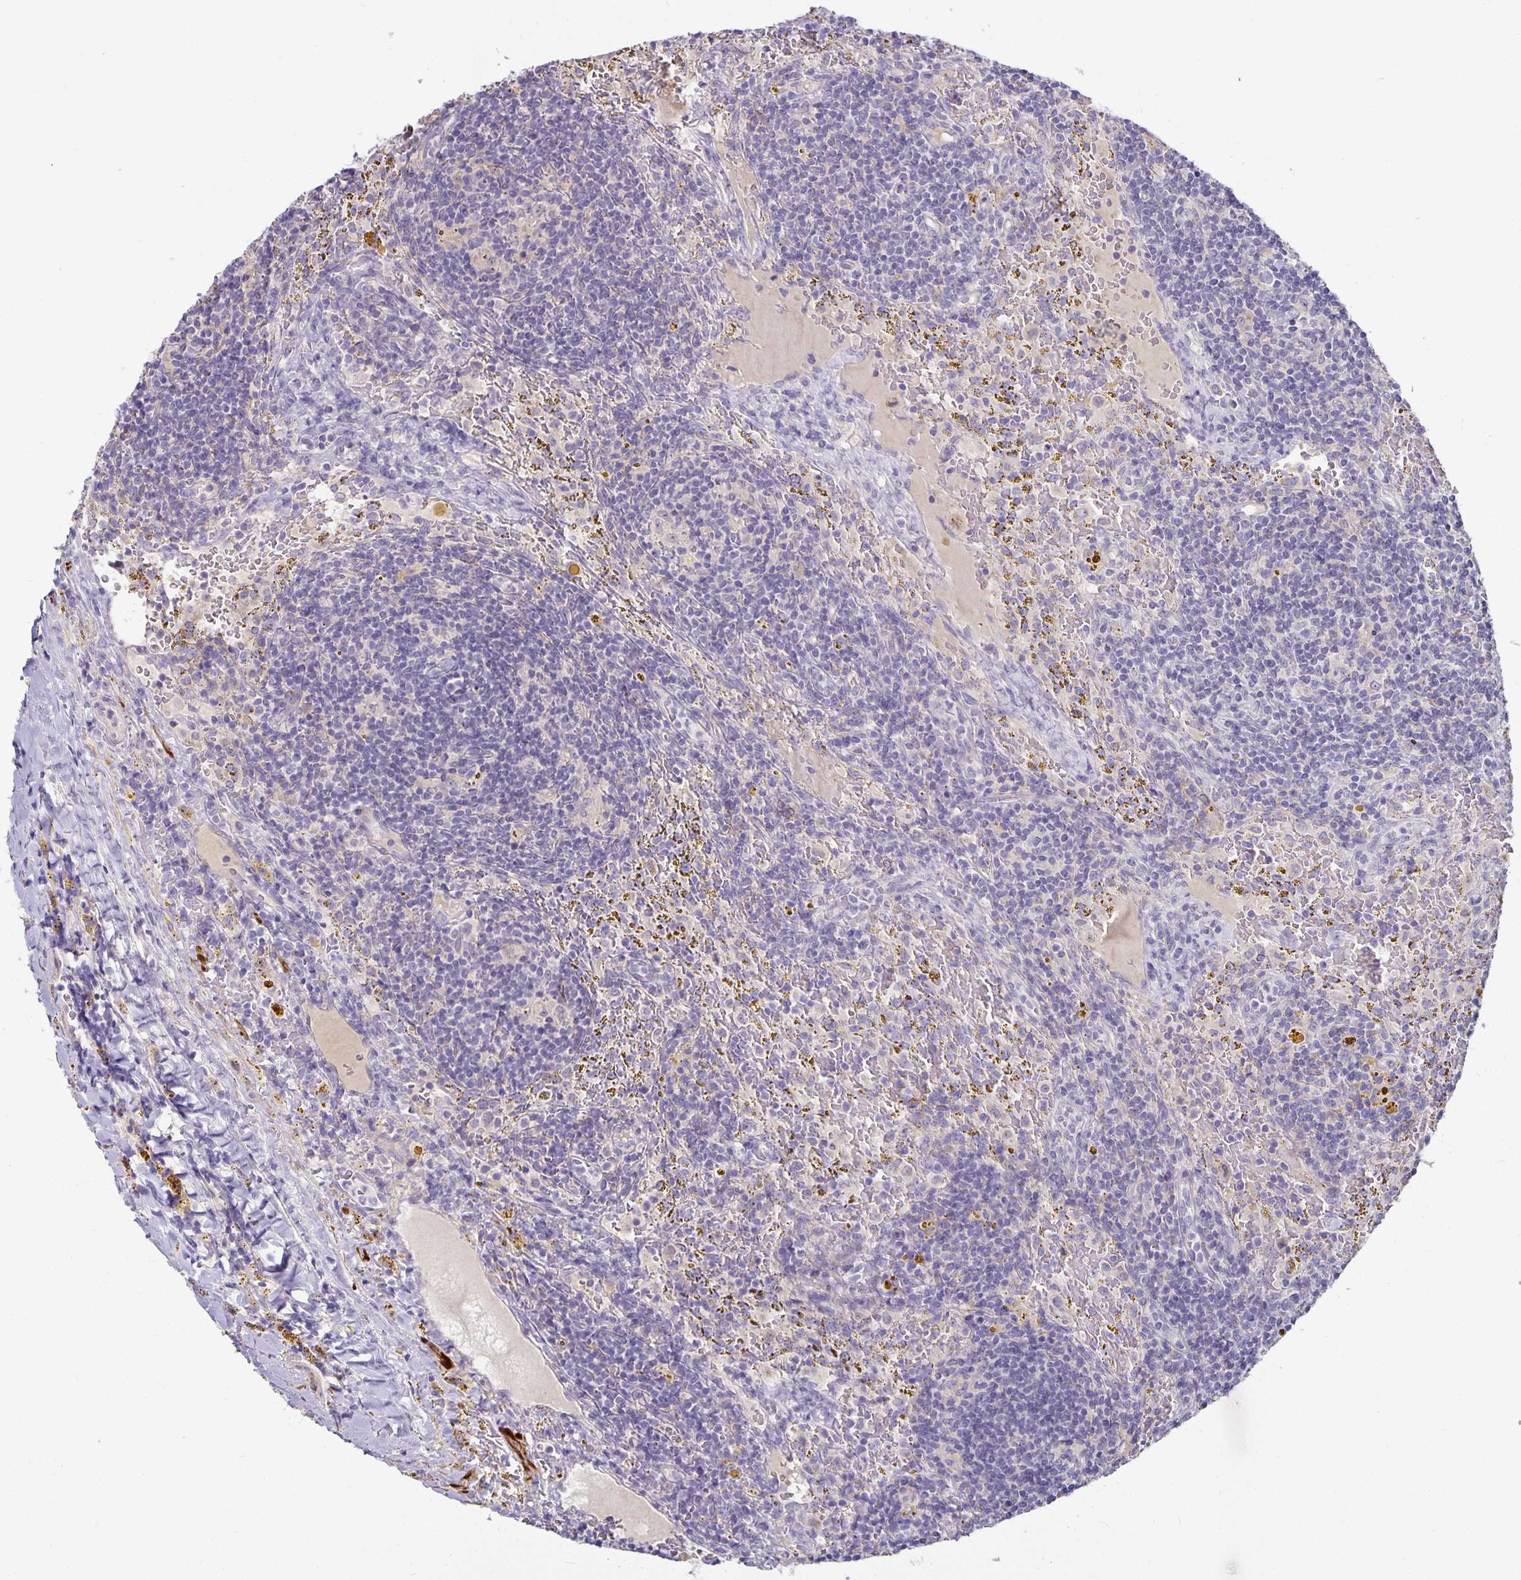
{"staining": {"intensity": "negative", "quantity": "none", "location": "none"}, "tissue": "lymphoma", "cell_type": "Tumor cells", "image_type": "cancer", "snomed": [{"axis": "morphology", "description": "Malignant lymphoma, non-Hodgkin's type, Low grade"}, {"axis": "topography", "description": "Spleen"}], "caption": "Tumor cells are negative for brown protein staining in lymphoma. Brightfield microscopy of immunohistochemistry stained with DAB (brown) and hematoxylin (blue), captured at high magnification.", "gene": "CA12", "patient": {"sex": "female", "age": 70}}